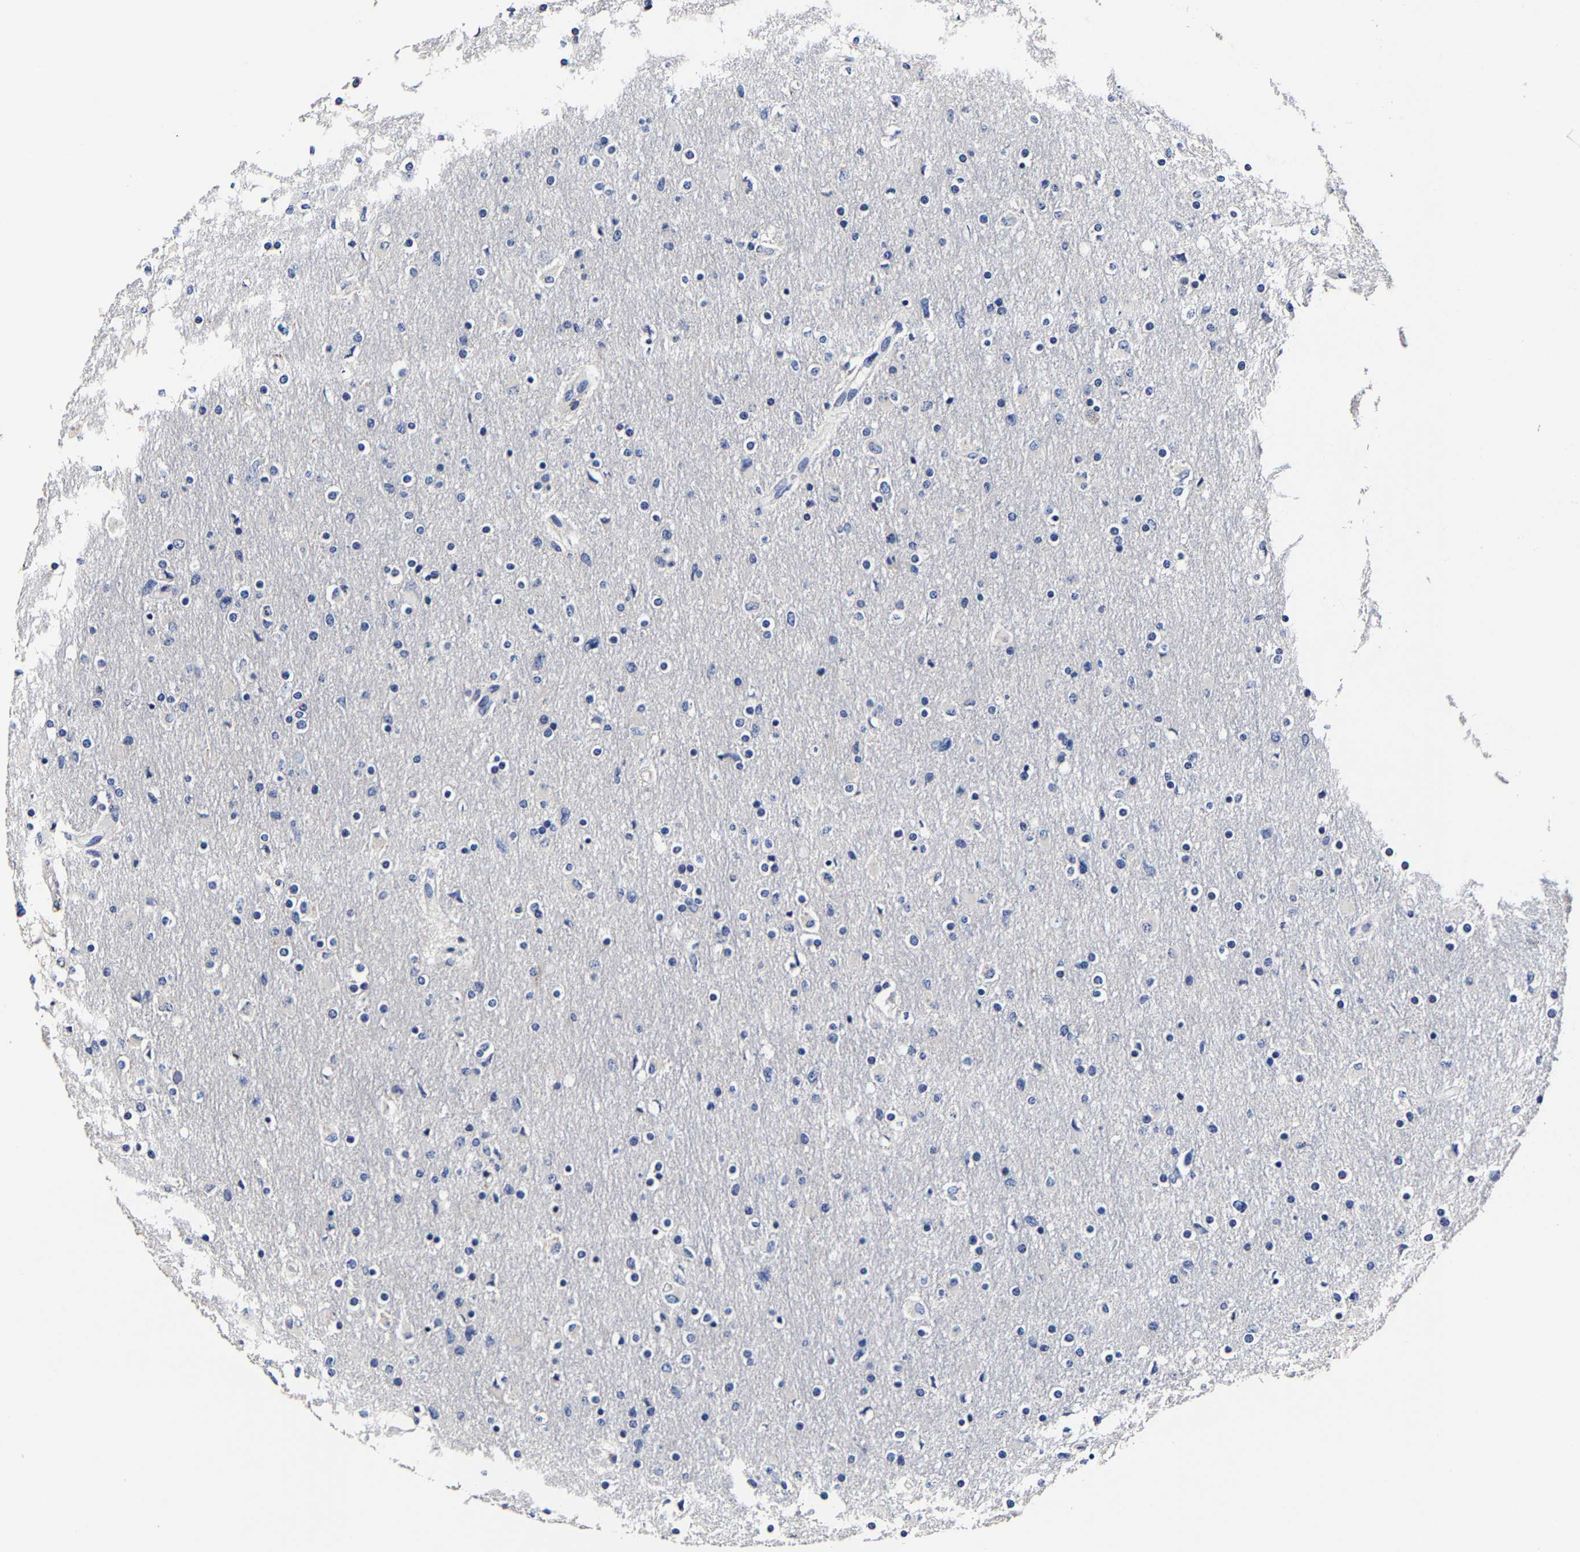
{"staining": {"intensity": "negative", "quantity": "none", "location": "none"}, "tissue": "glioma", "cell_type": "Tumor cells", "image_type": "cancer", "snomed": [{"axis": "morphology", "description": "Glioma, malignant, High grade"}, {"axis": "topography", "description": "Cerebral cortex"}], "caption": "An immunohistochemistry photomicrograph of high-grade glioma (malignant) is shown. There is no staining in tumor cells of high-grade glioma (malignant).", "gene": "AKAP4", "patient": {"sex": "female", "age": 36}}